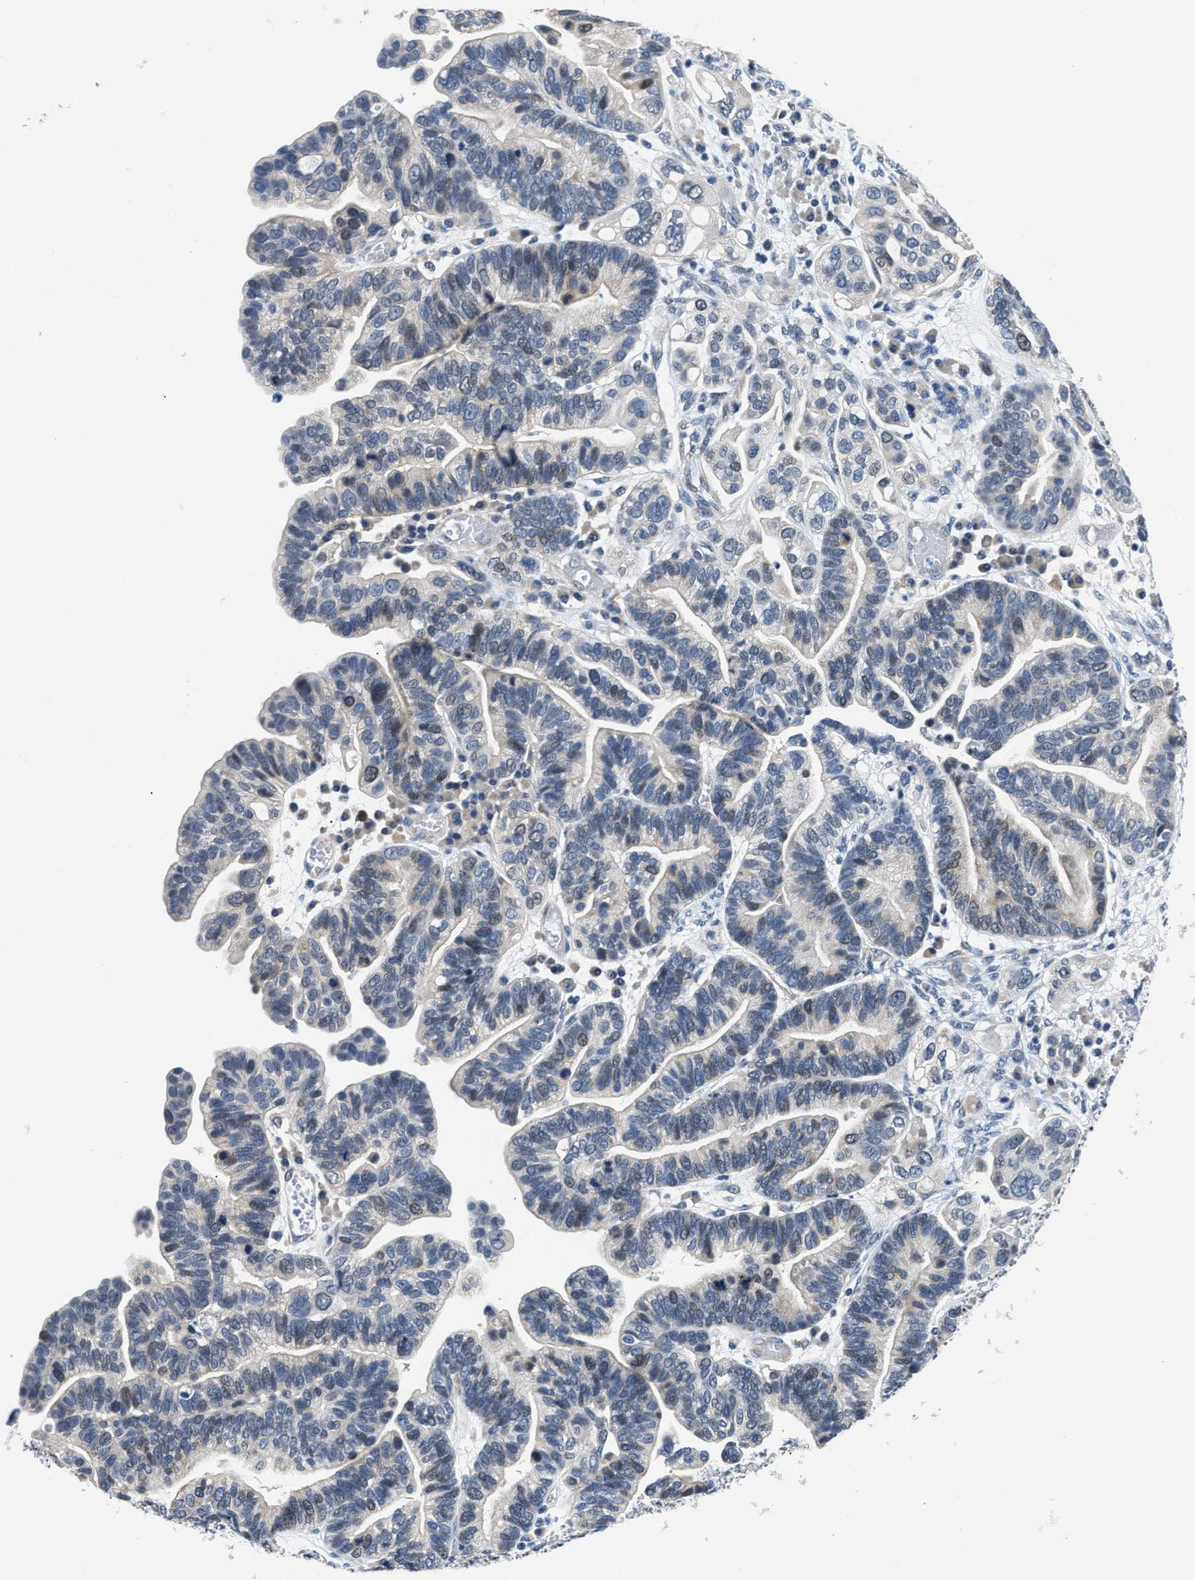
{"staining": {"intensity": "weak", "quantity": "<25%", "location": "cytoplasmic/membranous,nuclear"}, "tissue": "ovarian cancer", "cell_type": "Tumor cells", "image_type": "cancer", "snomed": [{"axis": "morphology", "description": "Cystadenocarcinoma, serous, NOS"}, {"axis": "topography", "description": "Ovary"}], "caption": "This is an immunohistochemistry (IHC) micrograph of ovarian cancer (serous cystadenocarcinoma). There is no expression in tumor cells.", "gene": "CLGN", "patient": {"sex": "female", "age": 56}}